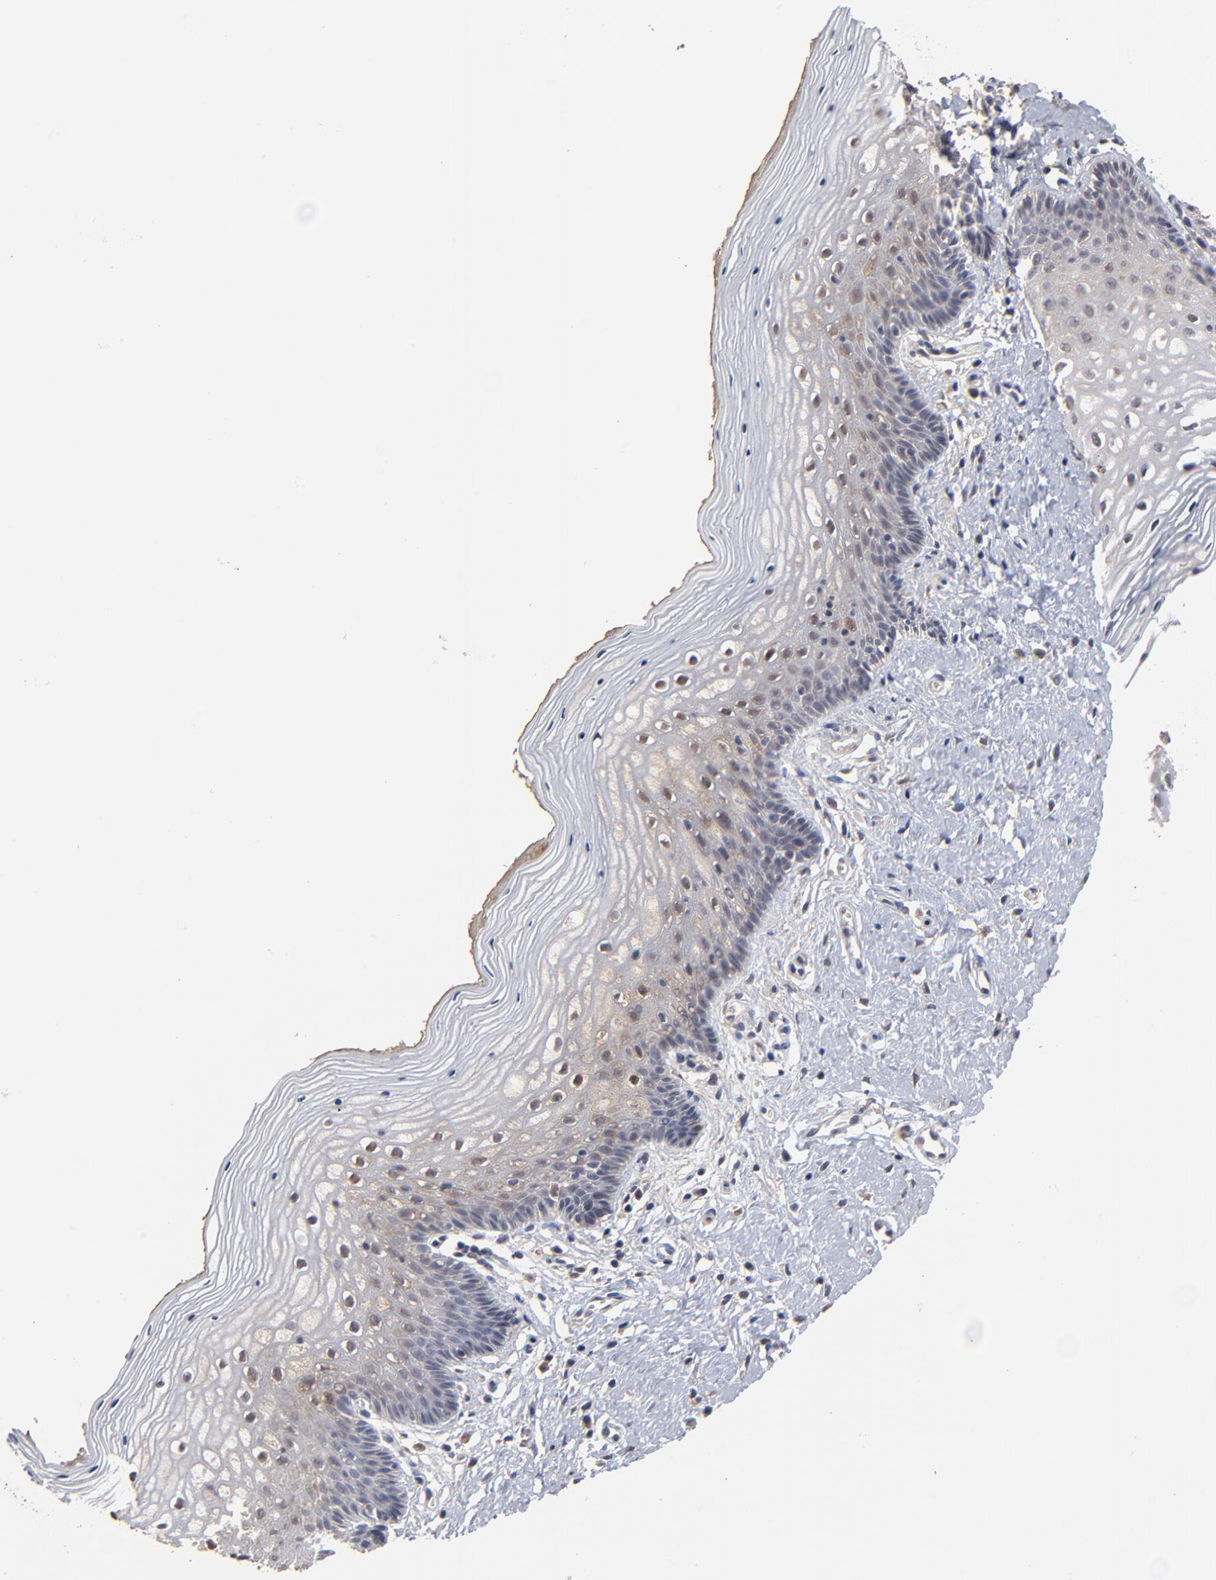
{"staining": {"intensity": "moderate", "quantity": "25%-75%", "location": "cytoplasmic/membranous"}, "tissue": "vagina", "cell_type": "Squamous epithelial cells", "image_type": "normal", "snomed": [{"axis": "morphology", "description": "Normal tissue, NOS"}, {"axis": "topography", "description": "Vagina"}], "caption": "DAB immunohistochemical staining of normal vagina exhibits moderate cytoplasmic/membranous protein staining in about 25%-75% of squamous epithelial cells.", "gene": "ASB8", "patient": {"sex": "female", "age": 46}}